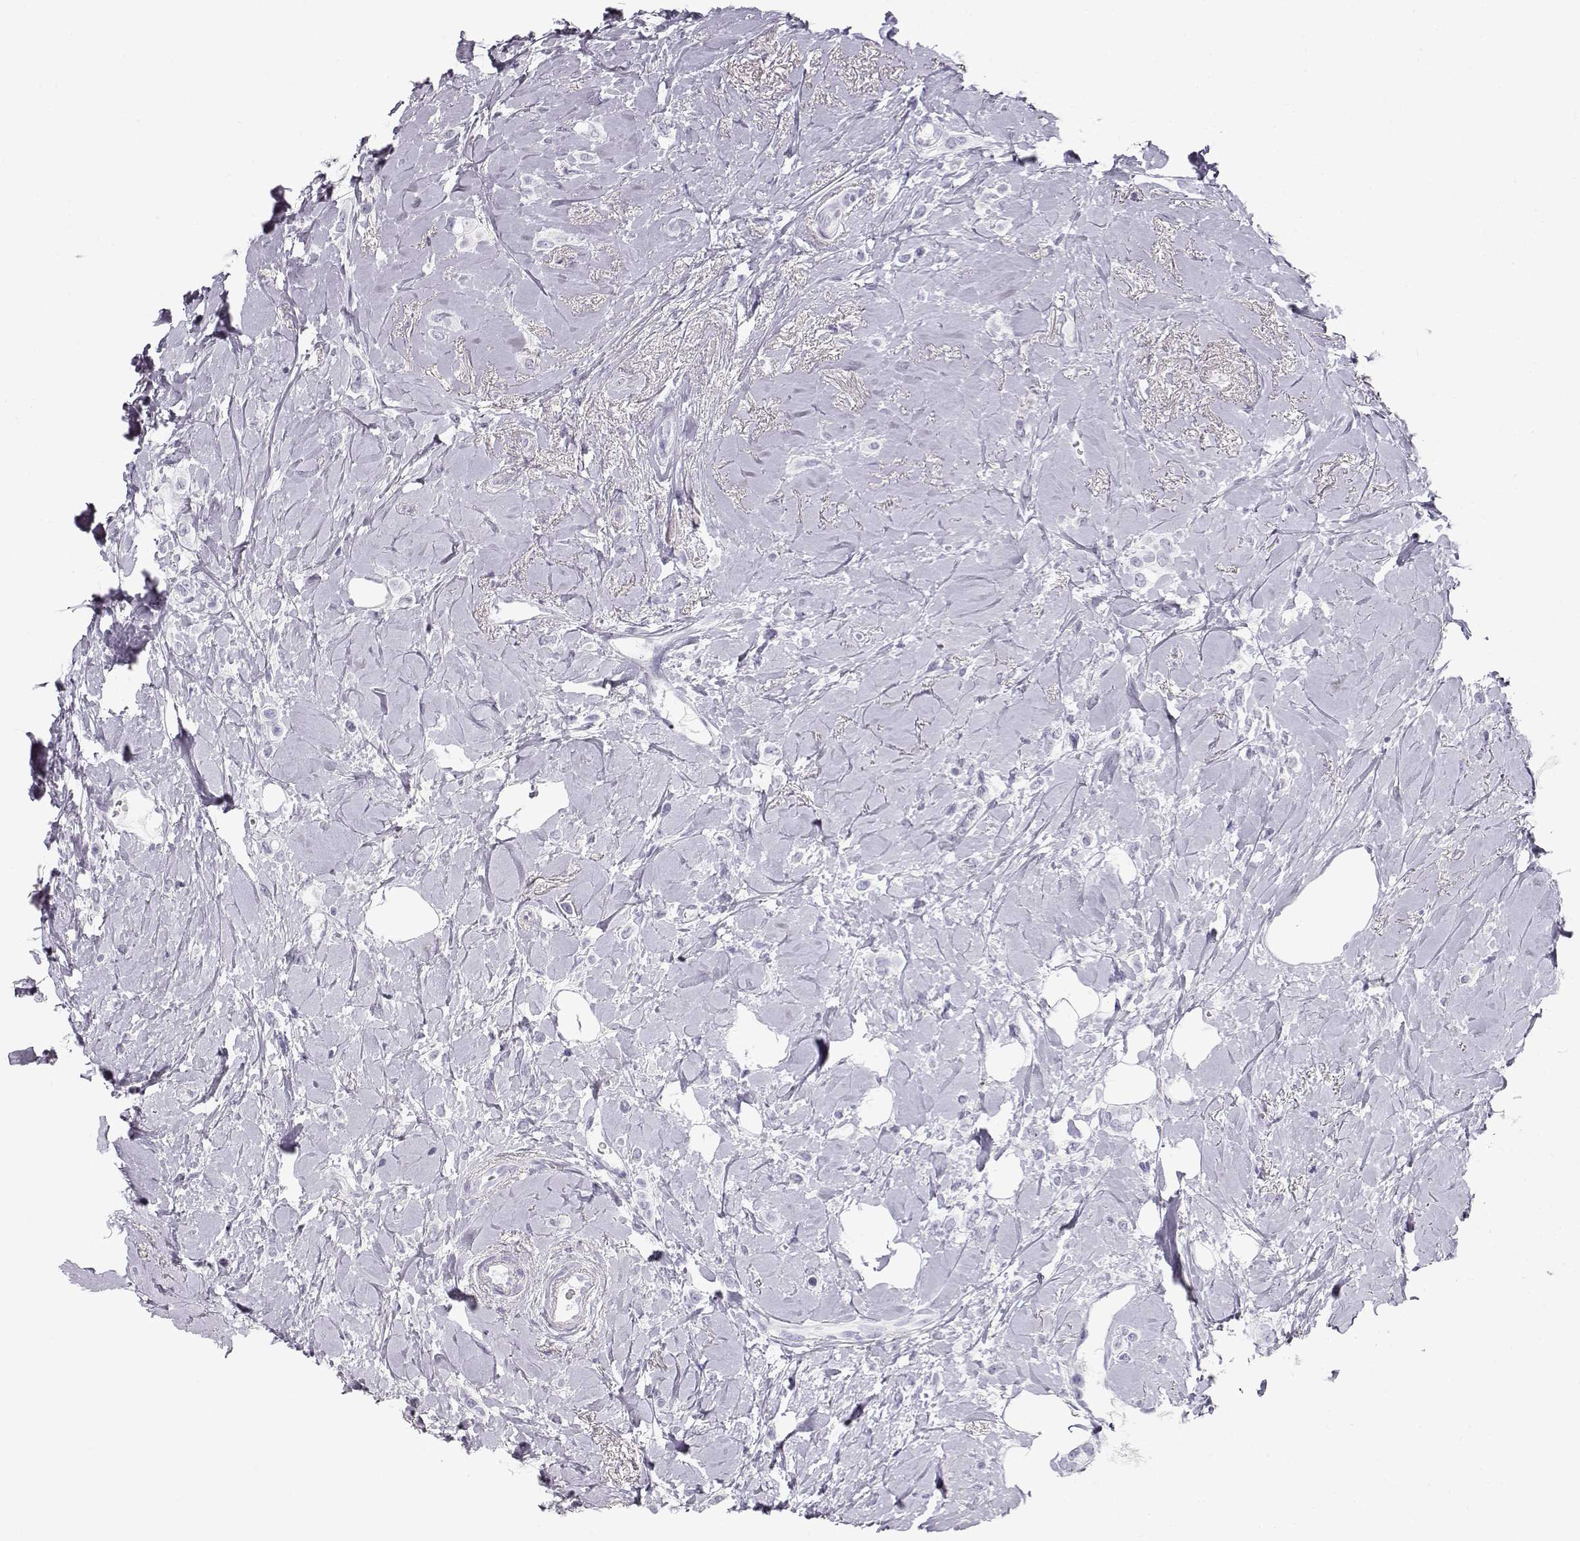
{"staining": {"intensity": "negative", "quantity": "none", "location": "none"}, "tissue": "breast cancer", "cell_type": "Tumor cells", "image_type": "cancer", "snomed": [{"axis": "morphology", "description": "Lobular carcinoma"}, {"axis": "topography", "description": "Breast"}], "caption": "Tumor cells are negative for protein expression in human breast cancer (lobular carcinoma).", "gene": "TKTL1", "patient": {"sex": "female", "age": 66}}